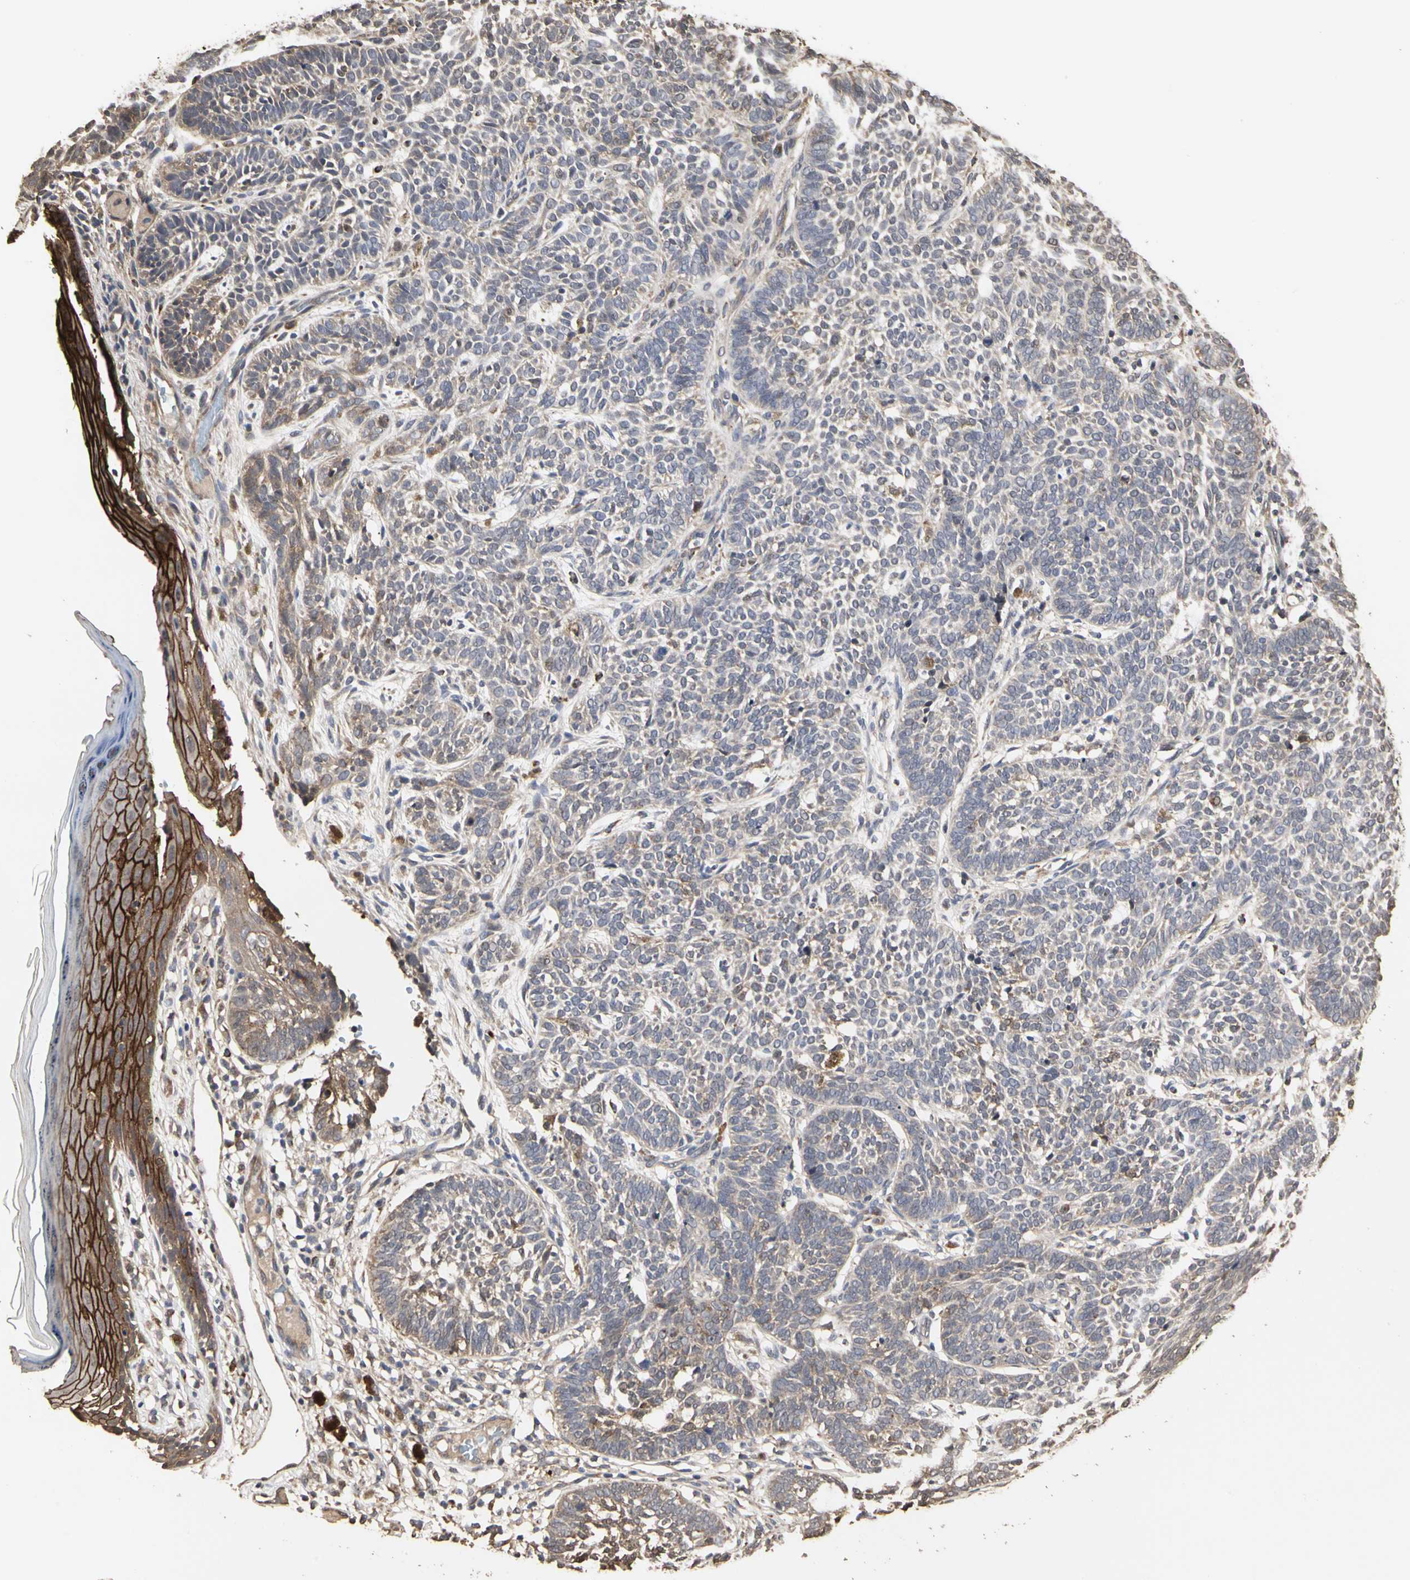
{"staining": {"intensity": "weak", "quantity": ">75%", "location": "cytoplasmic/membranous"}, "tissue": "skin cancer", "cell_type": "Tumor cells", "image_type": "cancer", "snomed": [{"axis": "morphology", "description": "Normal tissue, NOS"}, {"axis": "morphology", "description": "Basal cell carcinoma"}, {"axis": "topography", "description": "Skin"}], "caption": "Immunohistochemical staining of skin basal cell carcinoma reveals weak cytoplasmic/membranous protein expression in about >75% of tumor cells.", "gene": "TAOK1", "patient": {"sex": "male", "age": 87}}